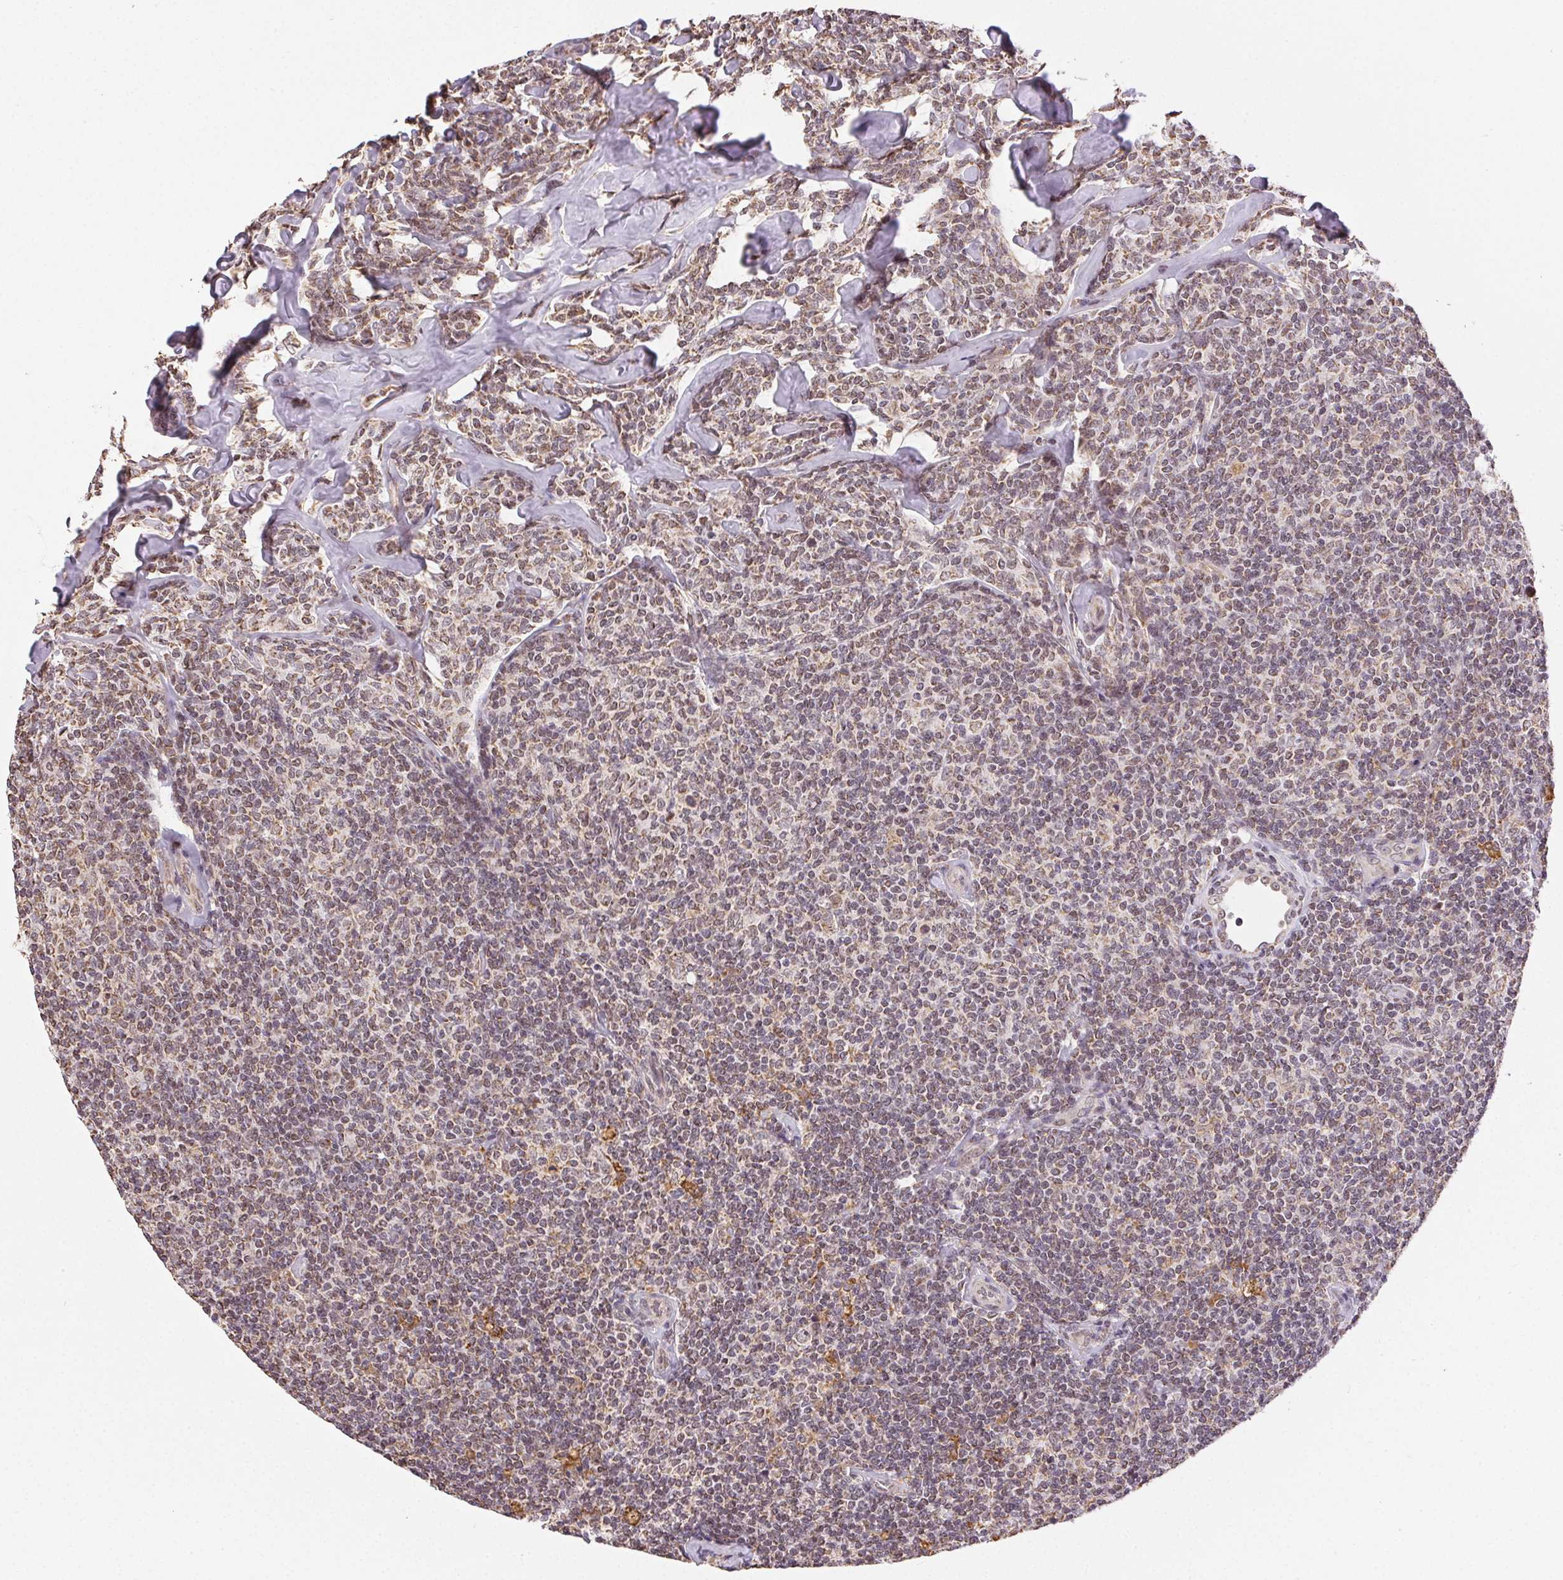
{"staining": {"intensity": "weak", "quantity": "25%-75%", "location": "cytoplasmic/membranous"}, "tissue": "lymphoma", "cell_type": "Tumor cells", "image_type": "cancer", "snomed": [{"axis": "morphology", "description": "Malignant lymphoma, non-Hodgkin's type, Low grade"}, {"axis": "topography", "description": "Lymph node"}], "caption": "A low amount of weak cytoplasmic/membranous positivity is seen in approximately 25%-75% of tumor cells in lymphoma tissue.", "gene": "PIWIL4", "patient": {"sex": "female", "age": 56}}